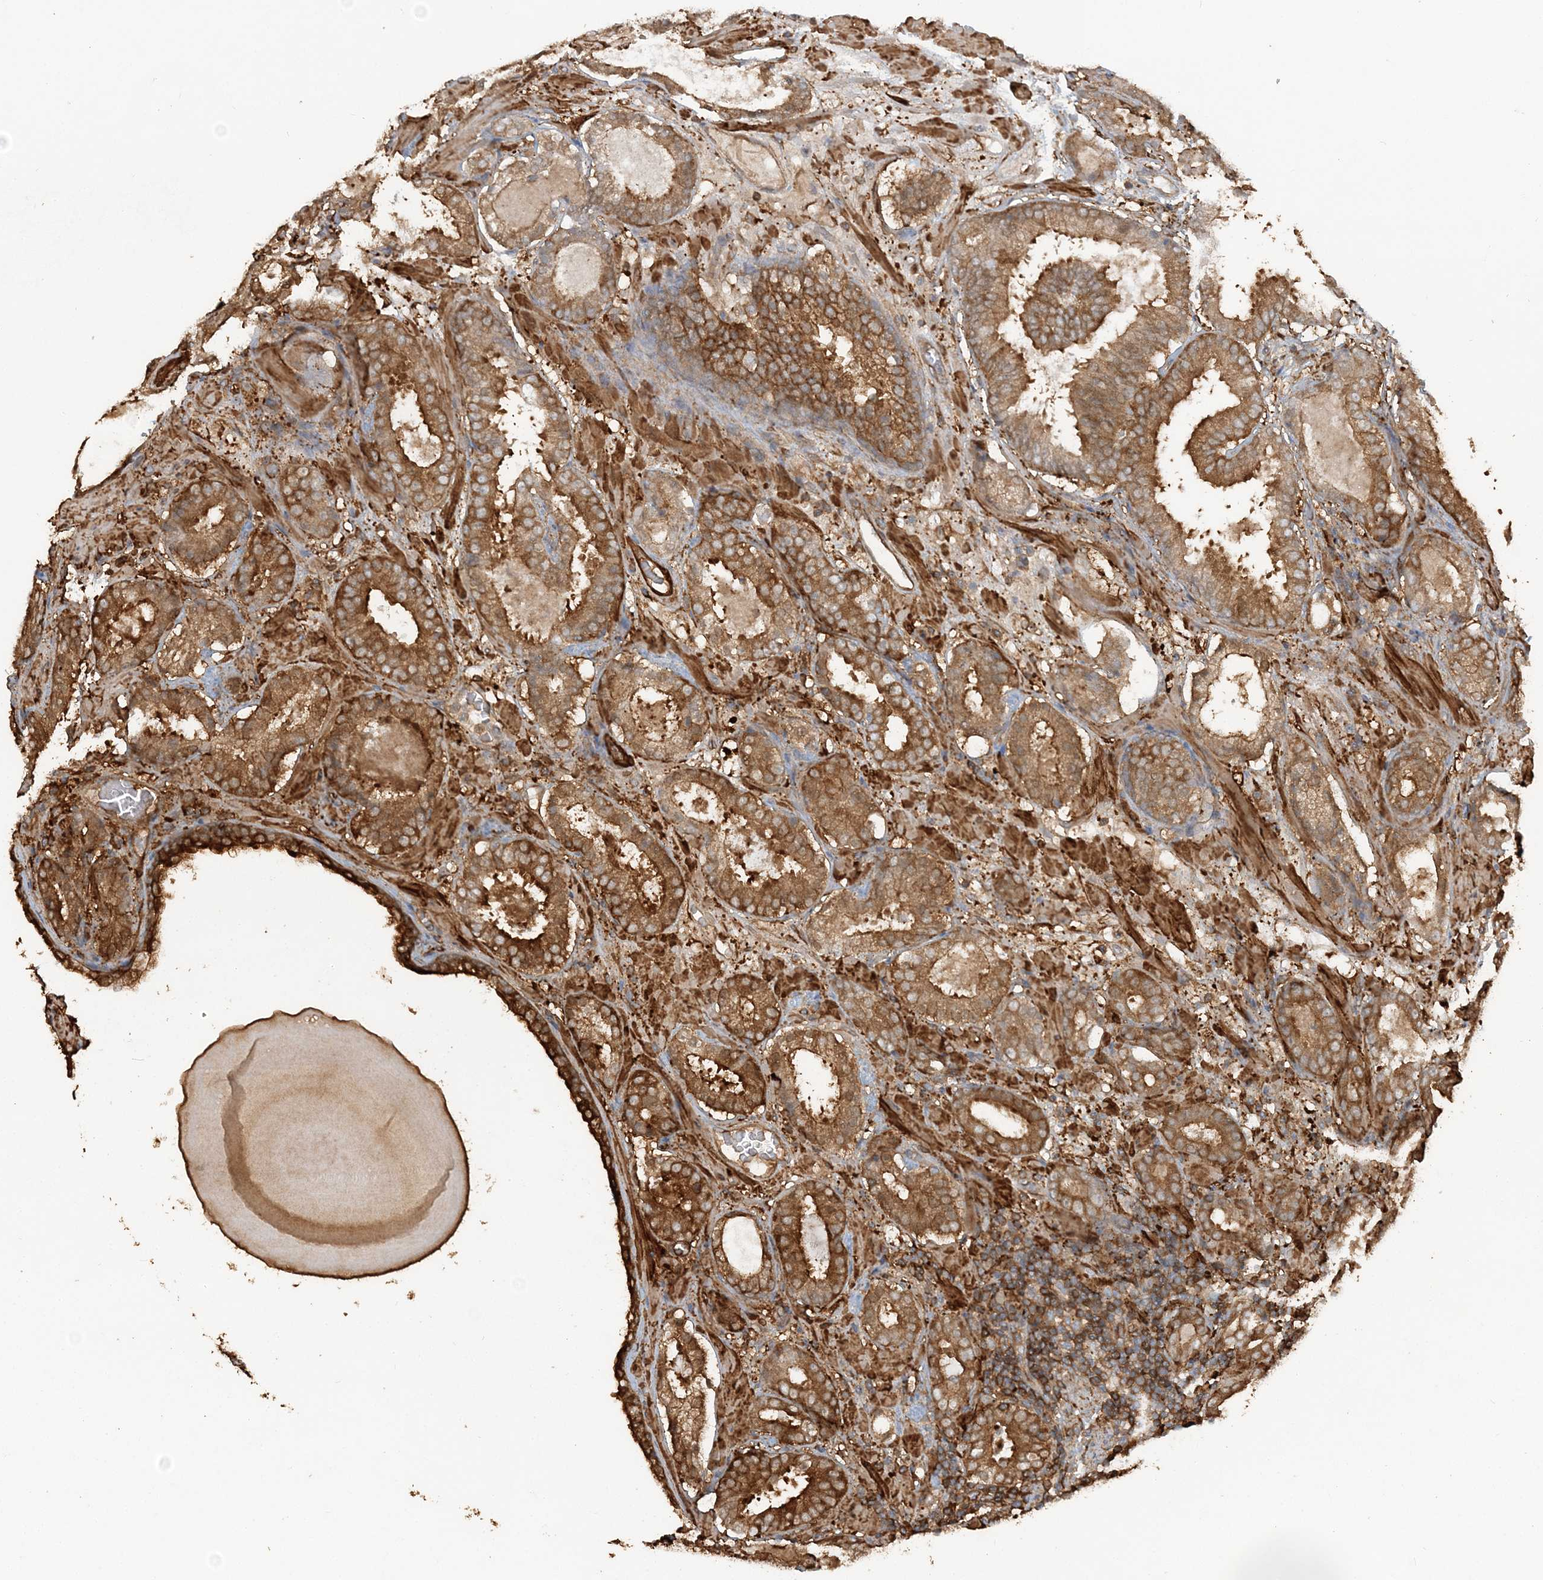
{"staining": {"intensity": "strong", "quantity": ">75%", "location": "cytoplasmic/membranous"}, "tissue": "prostate cancer", "cell_type": "Tumor cells", "image_type": "cancer", "snomed": [{"axis": "morphology", "description": "Adenocarcinoma, Low grade"}, {"axis": "topography", "description": "Prostate"}], "caption": "Prostate low-grade adenocarcinoma stained for a protein shows strong cytoplasmic/membranous positivity in tumor cells. The protein of interest is shown in brown color, while the nuclei are stained blue.", "gene": "DSTN", "patient": {"sex": "male", "age": 69}}